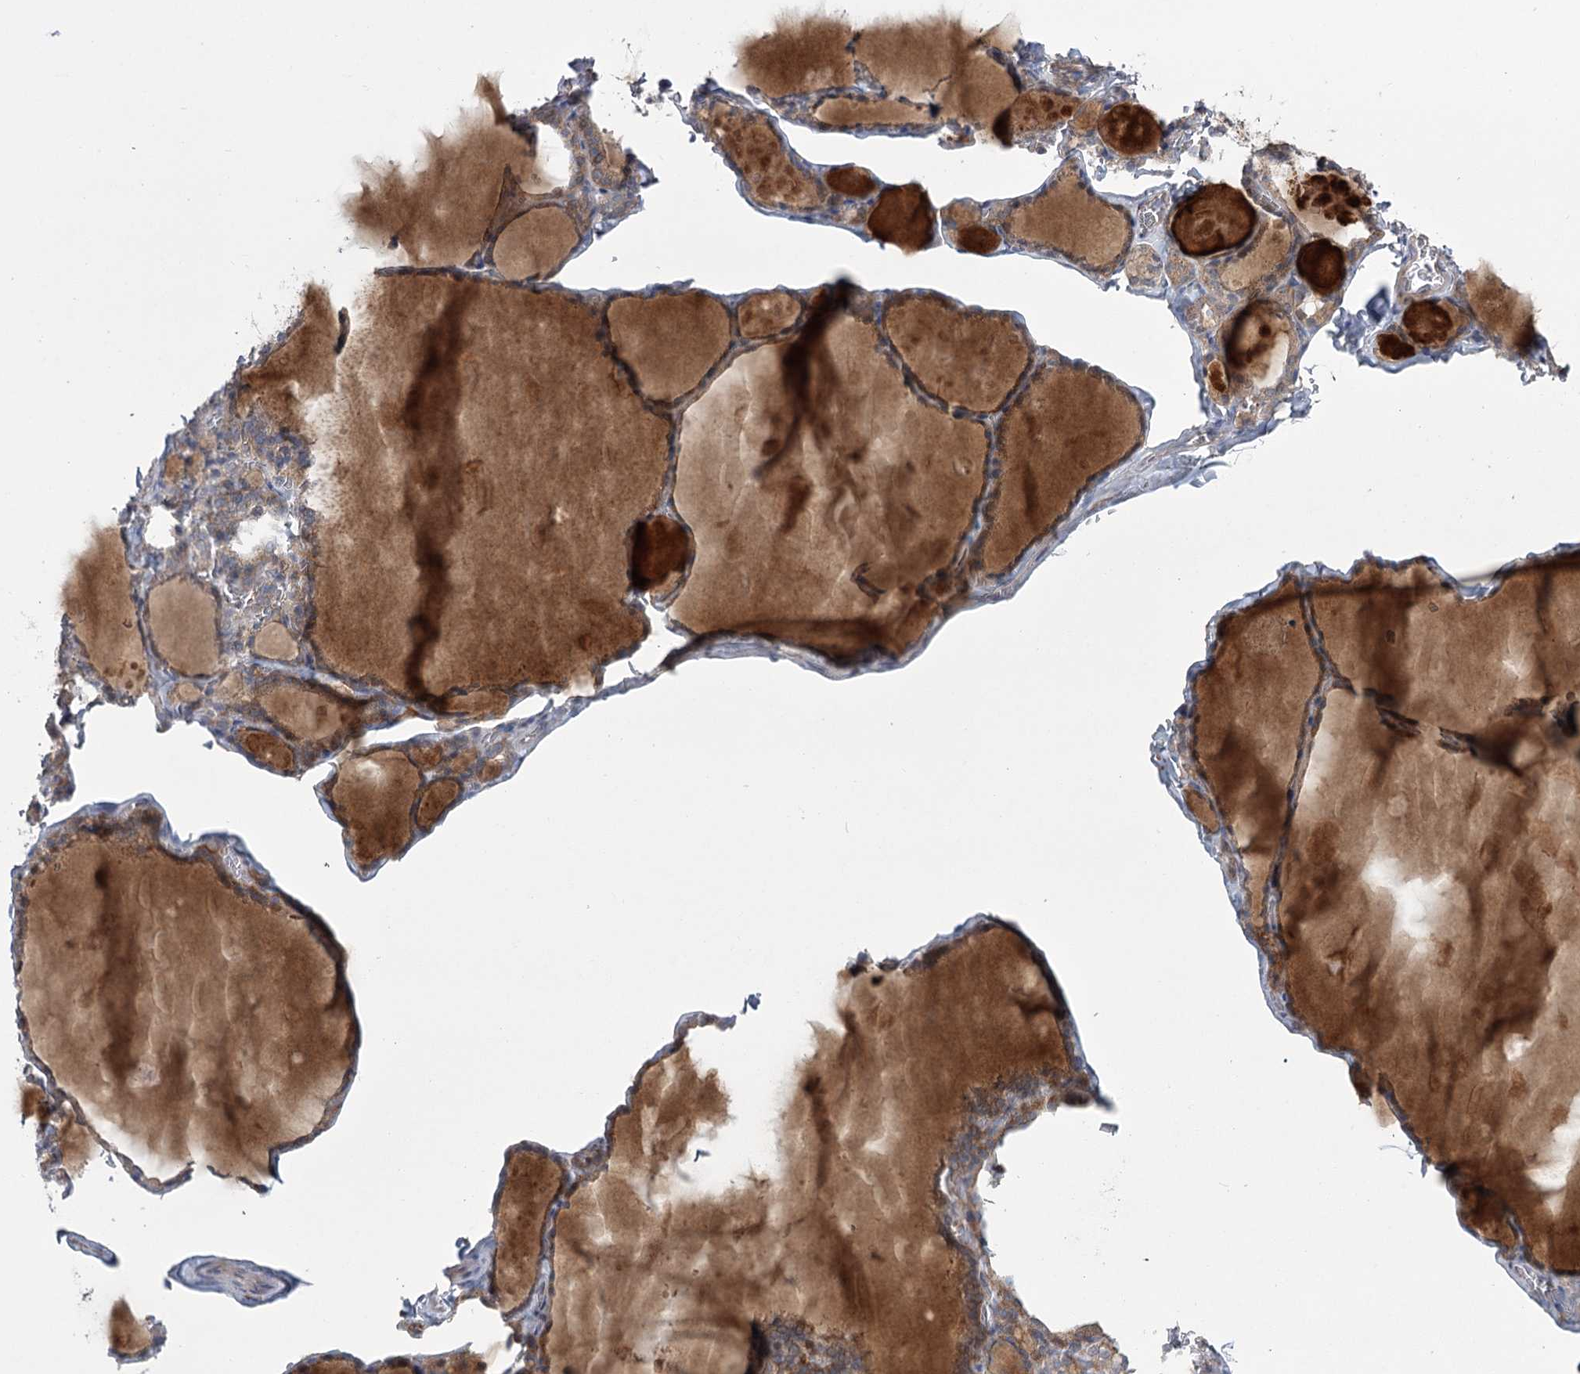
{"staining": {"intensity": "moderate", "quantity": "25%-75%", "location": "cytoplasmic/membranous"}, "tissue": "thyroid gland", "cell_type": "Glandular cells", "image_type": "normal", "snomed": [{"axis": "morphology", "description": "Normal tissue, NOS"}, {"axis": "topography", "description": "Thyroid gland"}], "caption": "Protein analysis of unremarkable thyroid gland demonstrates moderate cytoplasmic/membranous positivity in approximately 25%-75% of glandular cells. (DAB (3,3'-diaminobenzidine) = brown stain, brightfield microscopy at high magnification).", "gene": "MAP3K13", "patient": {"sex": "male", "age": 56}}